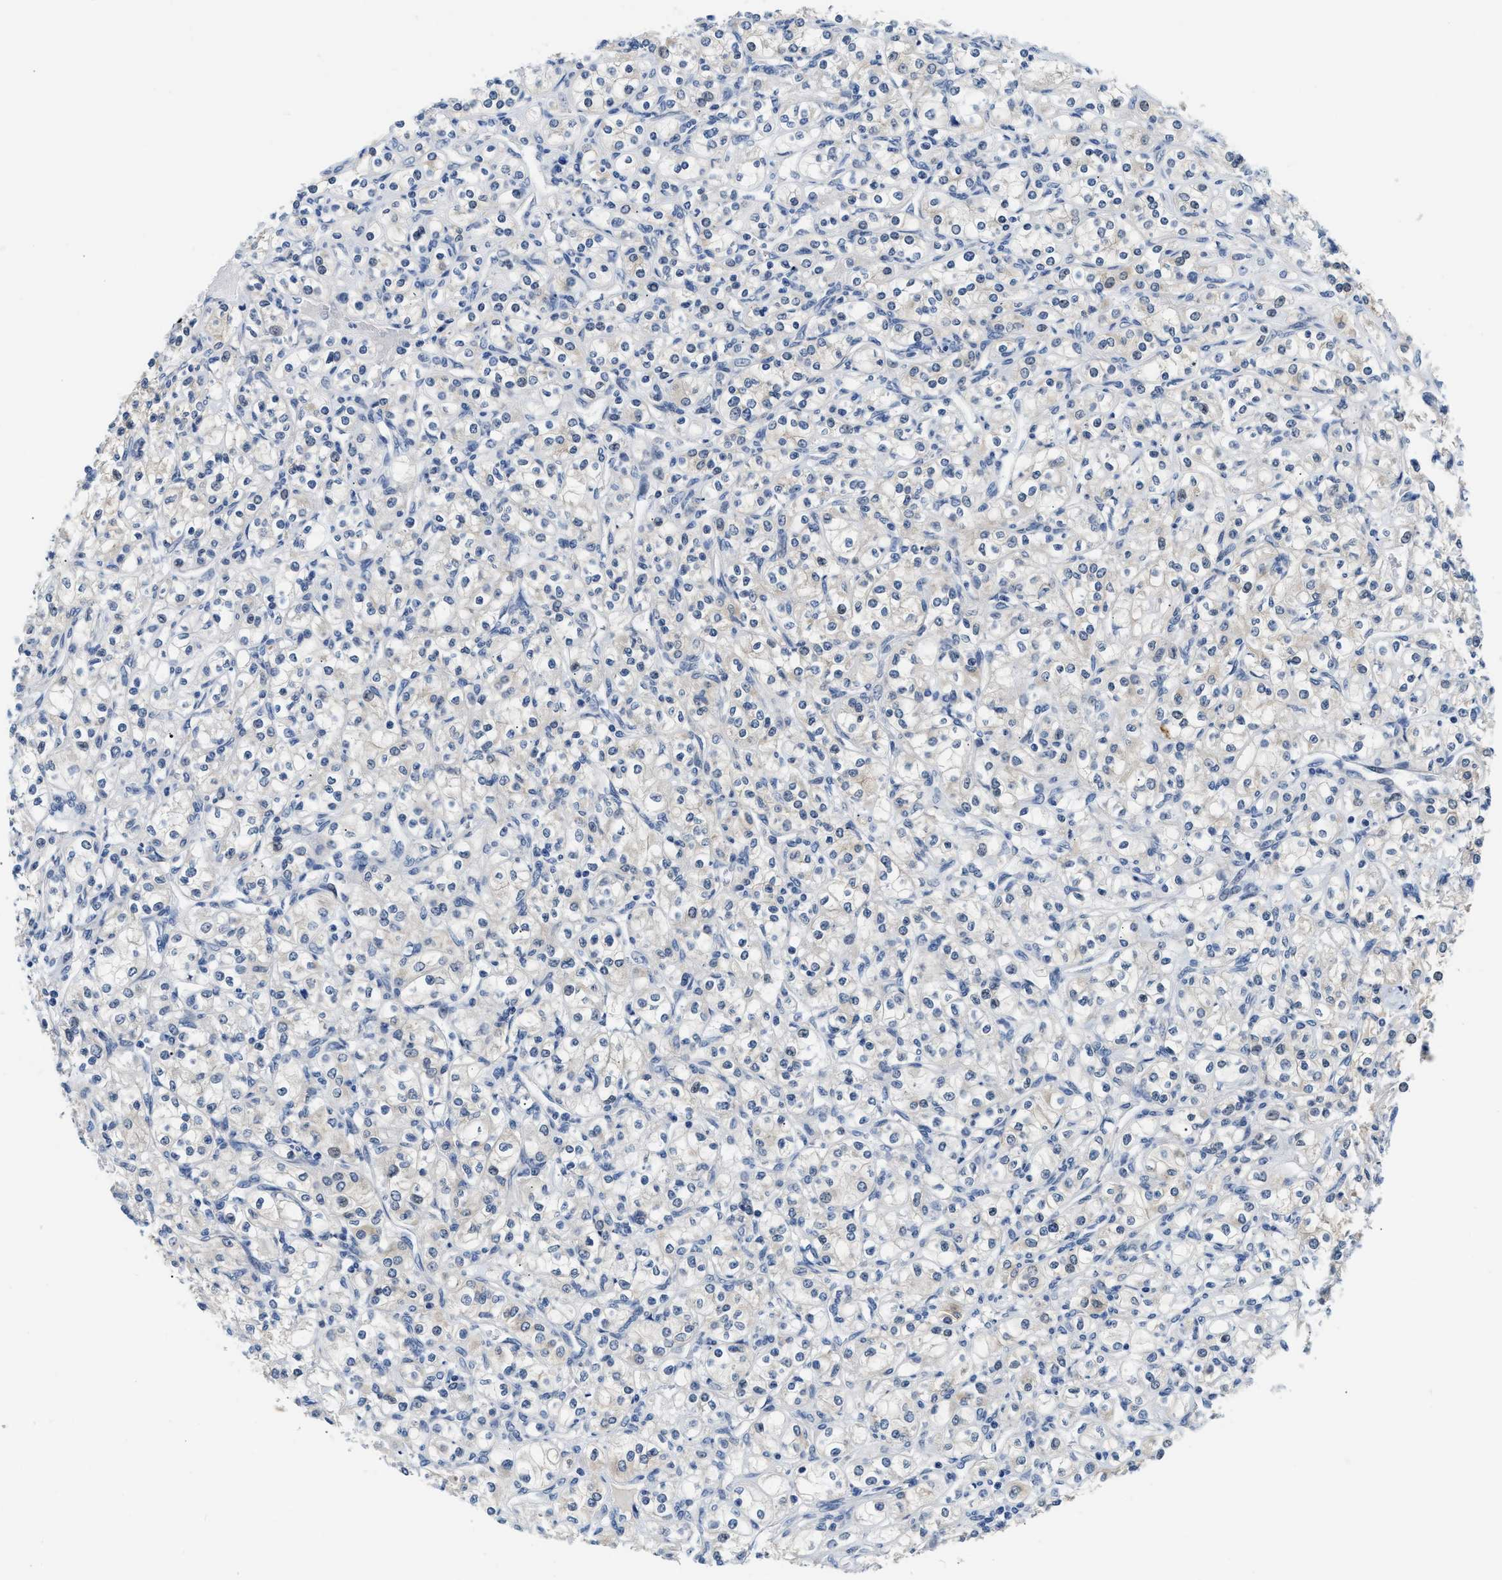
{"staining": {"intensity": "negative", "quantity": "none", "location": "none"}, "tissue": "renal cancer", "cell_type": "Tumor cells", "image_type": "cancer", "snomed": [{"axis": "morphology", "description": "Adenocarcinoma, NOS"}, {"axis": "topography", "description": "Kidney"}], "caption": "This image is of renal cancer (adenocarcinoma) stained with immunohistochemistry to label a protein in brown with the nuclei are counter-stained blue. There is no expression in tumor cells.", "gene": "CLGN", "patient": {"sex": "male", "age": 77}}